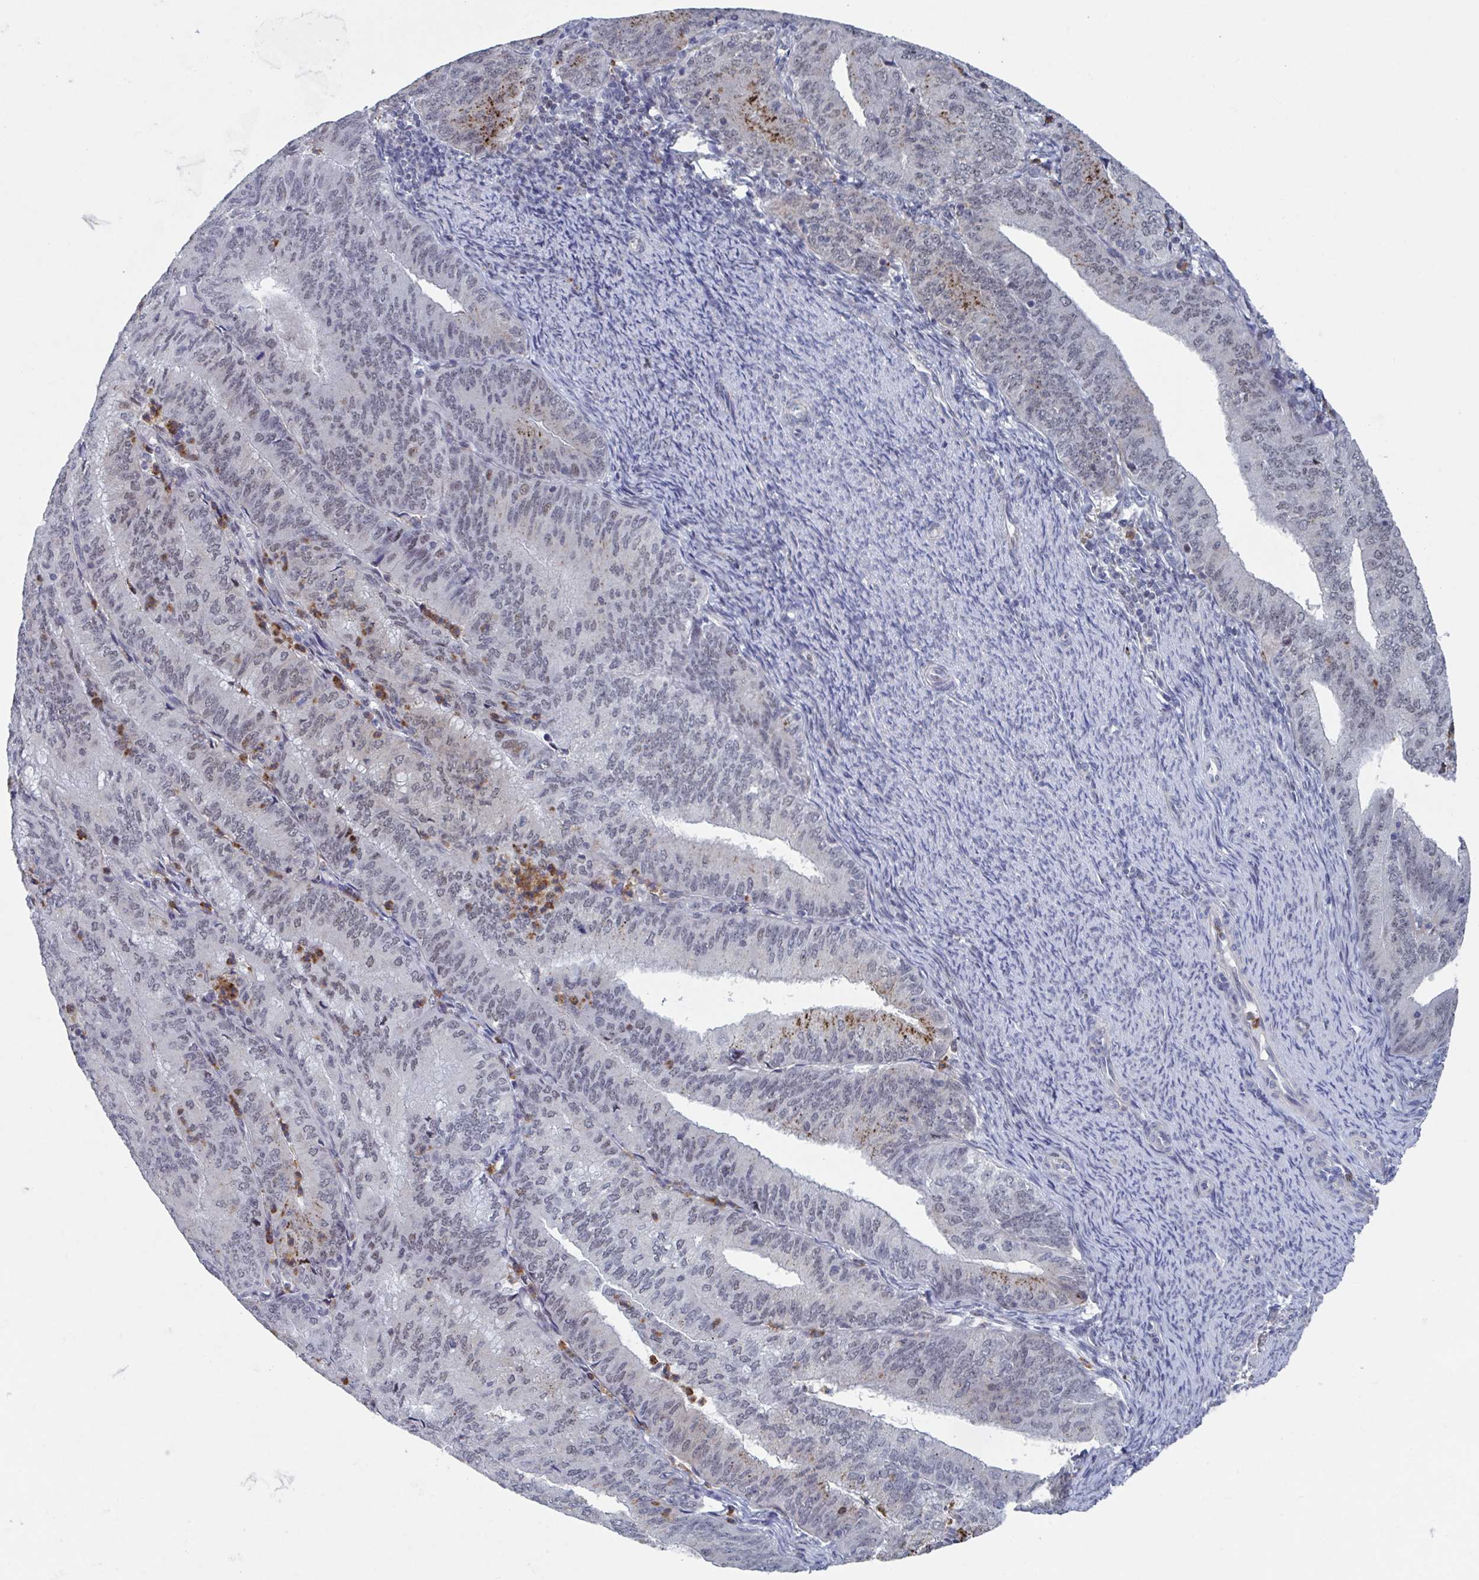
{"staining": {"intensity": "moderate", "quantity": "<25%", "location": "cytoplasmic/membranous,nuclear"}, "tissue": "endometrial cancer", "cell_type": "Tumor cells", "image_type": "cancer", "snomed": [{"axis": "morphology", "description": "Adenocarcinoma, NOS"}, {"axis": "topography", "description": "Endometrium"}], "caption": "Immunohistochemistry image of neoplastic tissue: endometrial cancer (adenocarcinoma) stained using immunohistochemistry reveals low levels of moderate protein expression localized specifically in the cytoplasmic/membranous and nuclear of tumor cells, appearing as a cytoplasmic/membranous and nuclear brown color.", "gene": "RNF212", "patient": {"sex": "female", "age": 57}}